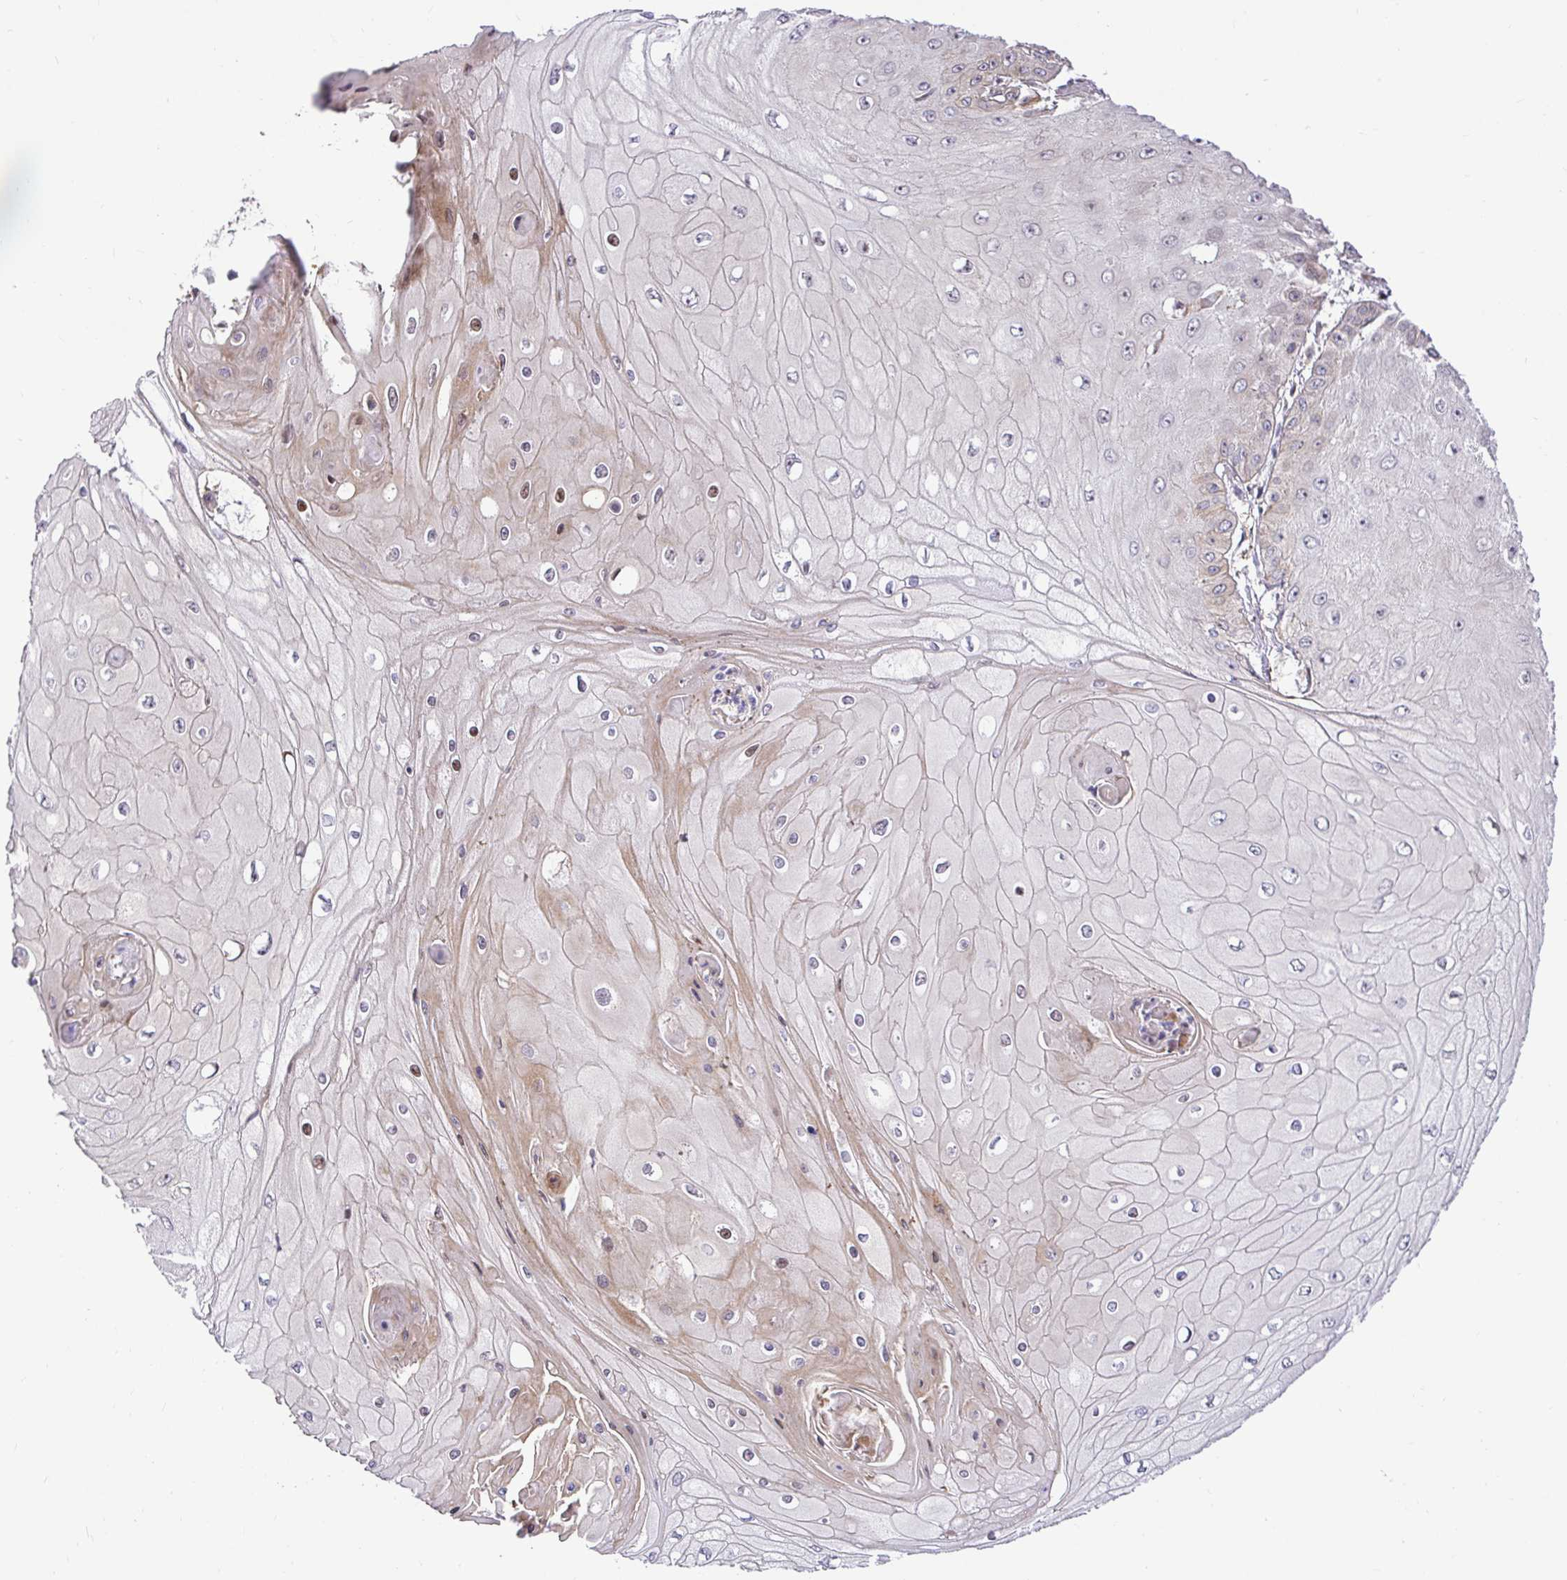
{"staining": {"intensity": "negative", "quantity": "none", "location": "none"}, "tissue": "skin cancer", "cell_type": "Tumor cells", "image_type": "cancer", "snomed": [{"axis": "morphology", "description": "Squamous cell carcinoma, NOS"}, {"axis": "topography", "description": "Skin"}], "caption": "This image is of squamous cell carcinoma (skin) stained with immunohistochemistry (IHC) to label a protein in brown with the nuclei are counter-stained blue. There is no staining in tumor cells.", "gene": "TRIM55", "patient": {"sex": "male", "age": 70}}